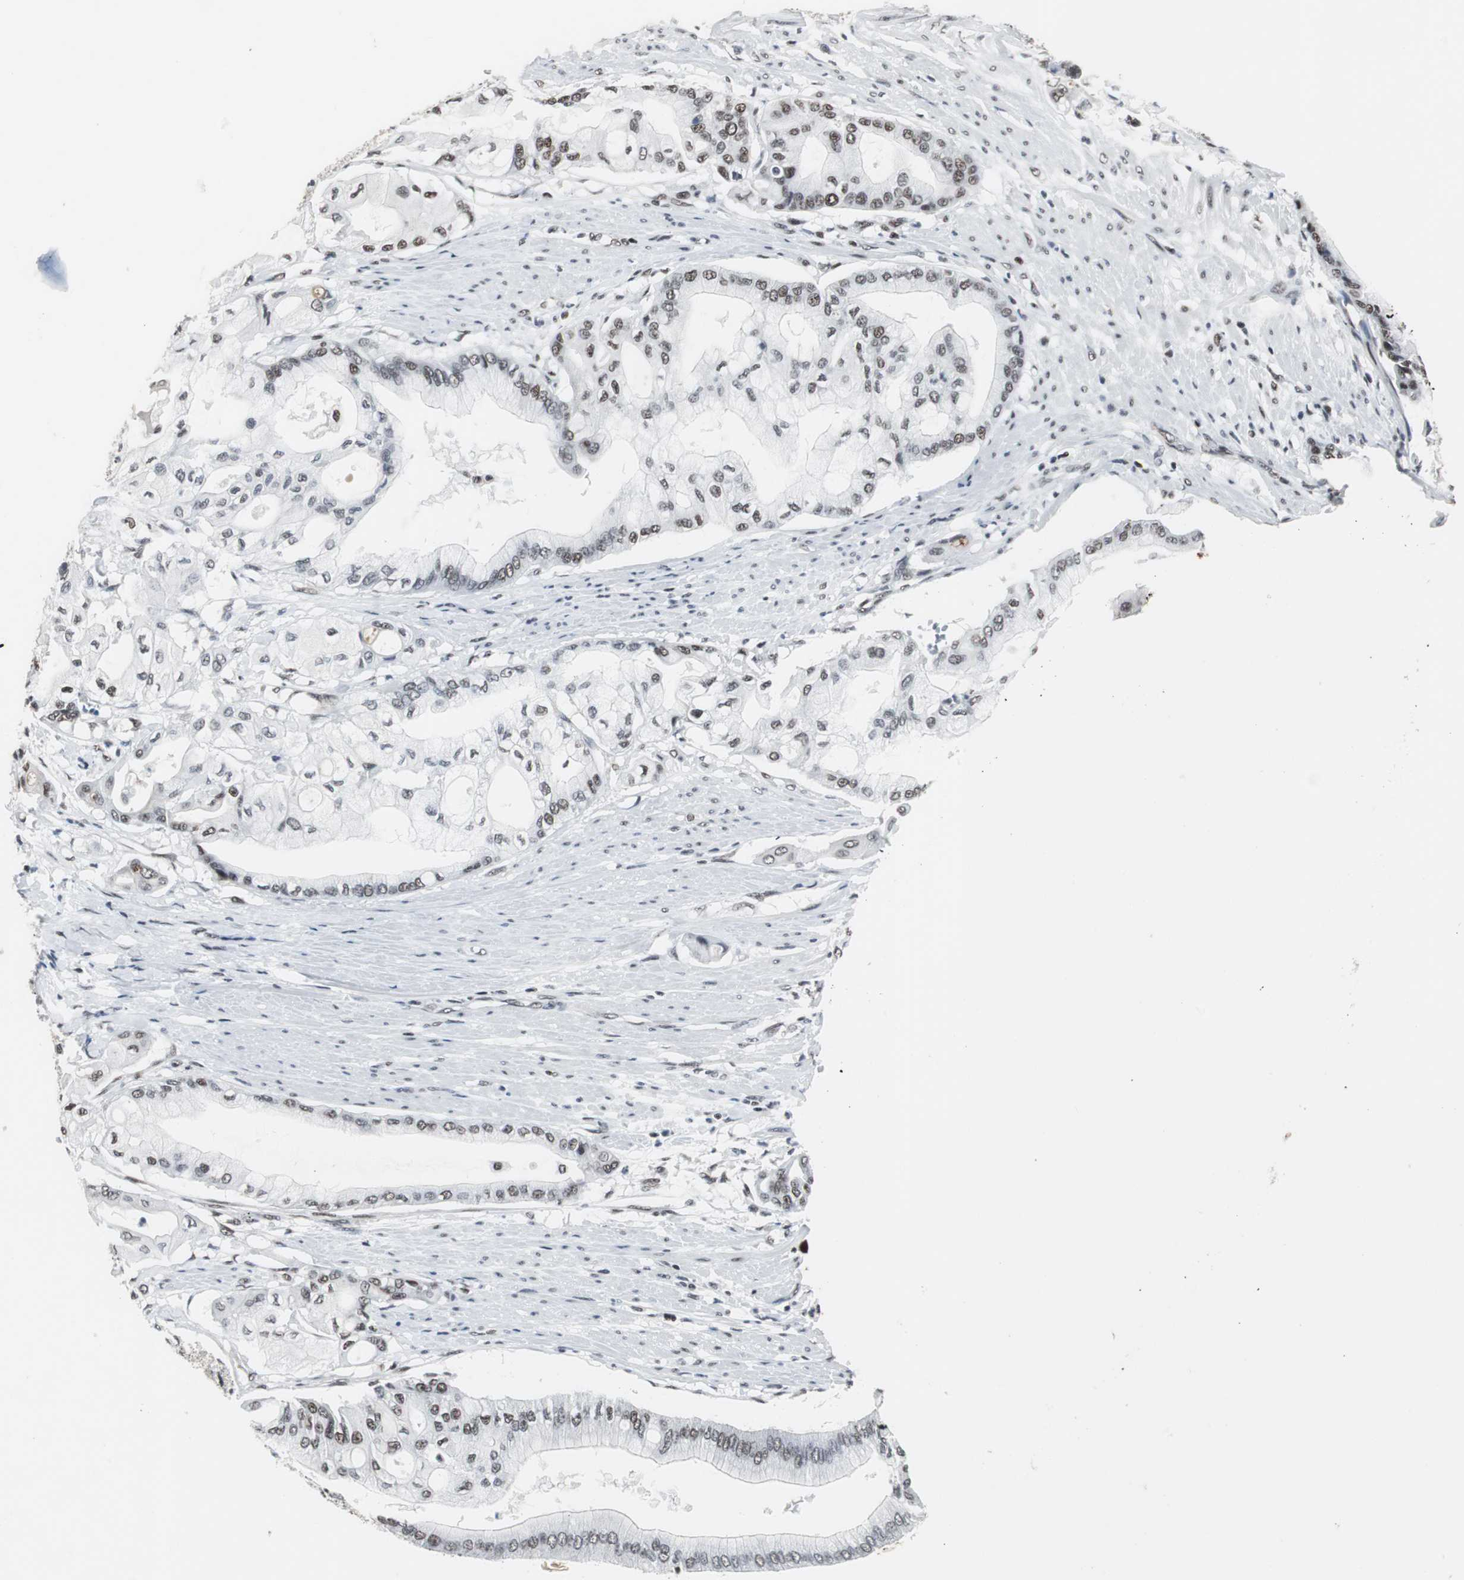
{"staining": {"intensity": "moderate", "quantity": "25%-75%", "location": "nuclear"}, "tissue": "pancreatic cancer", "cell_type": "Tumor cells", "image_type": "cancer", "snomed": [{"axis": "morphology", "description": "Adenocarcinoma, NOS"}, {"axis": "morphology", "description": "Adenocarcinoma, metastatic, NOS"}, {"axis": "topography", "description": "Lymph node"}, {"axis": "topography", "description": "Pancreas"}, {"axis": "topography", "description": "Duodenum"}], "caption": "This photomicrograph shows immunohistochemistry staining of pancreatic cancer, with medium moderate nuclear expression in approximately 25%-75% of tumor cells.", "gene": "RAD9A", "patient": {"sex": "female", "age": 64}}